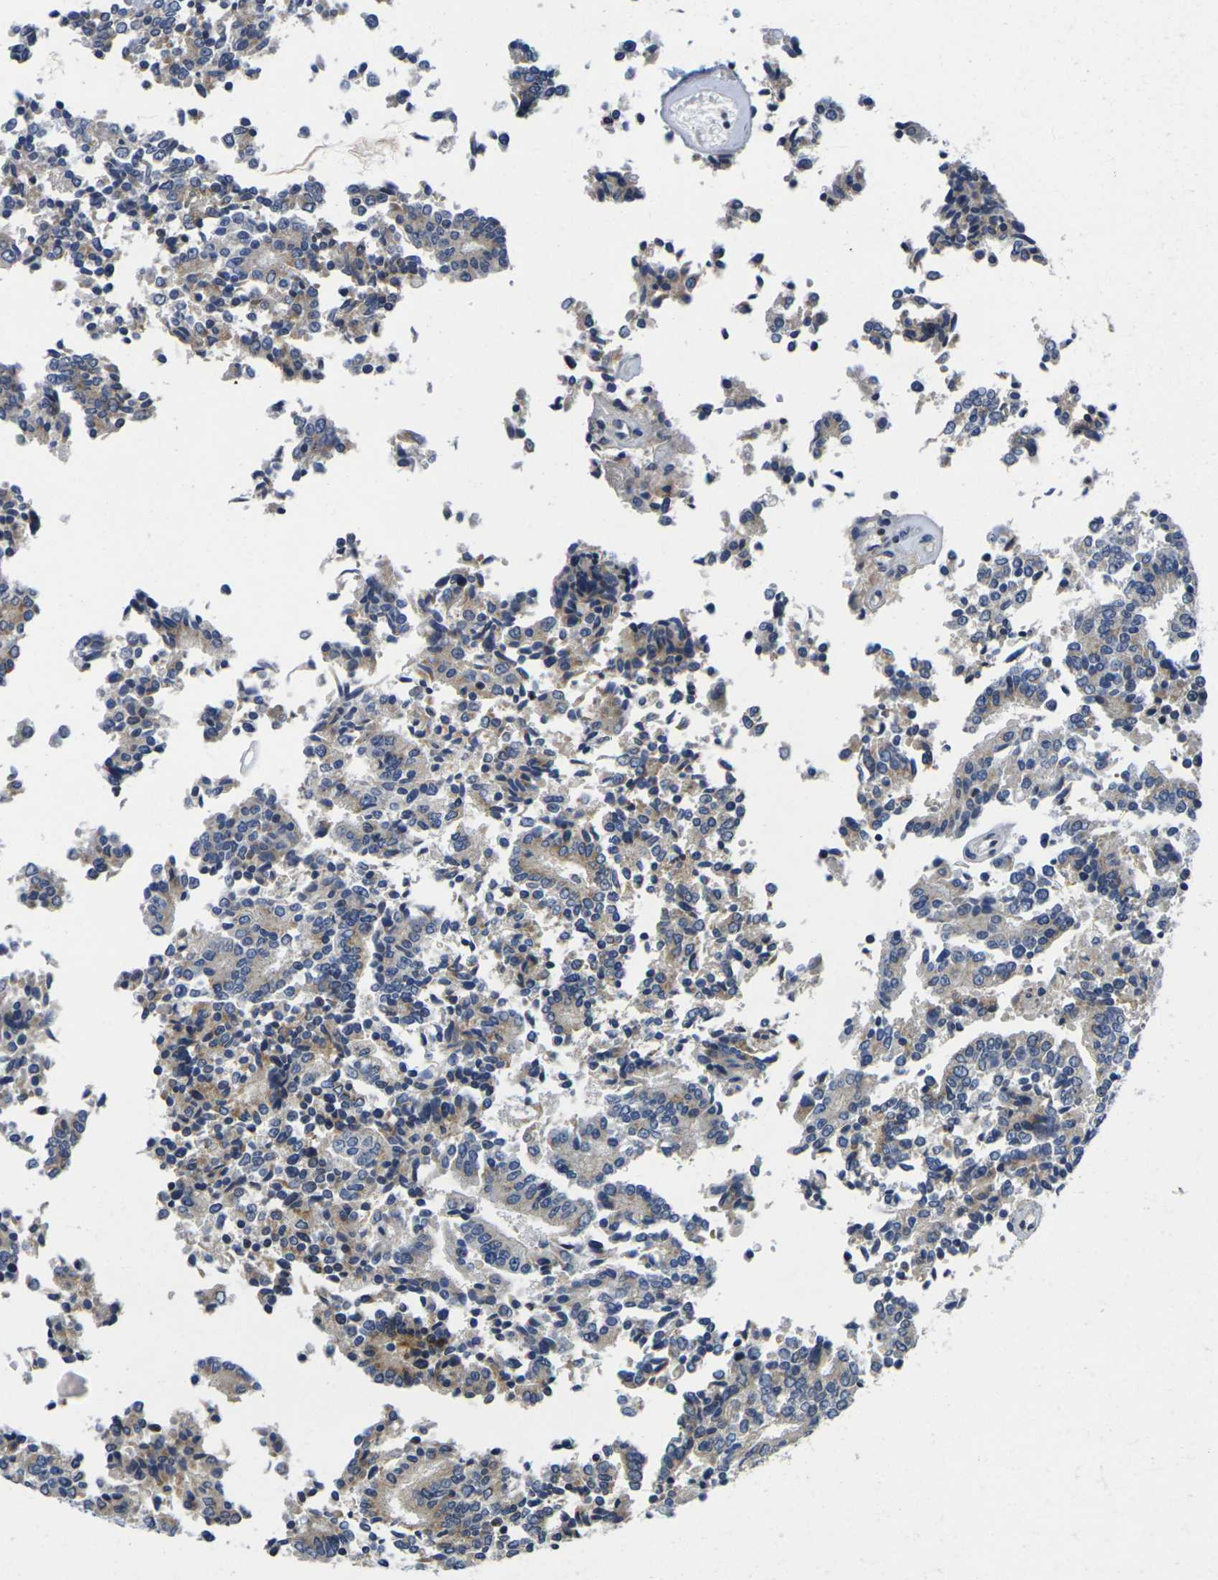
{"staining": {"intensity": "moderate", "quantity": "<25%", "location": "cytoplasmic/membranous"}, "tissue": "prostate cancer", "cell_type": "Tumor cells", "image_type": "cancer", "snomed": [{"axis": "morphology", "description": "Normal tissue, NOS"}, {"axis": "morphology", "description": "Adenocarcinoma, High grade"}, {"axis": "topography", "description": "Prostate"}, {"axis": "topography", "description": "Seminal veicle"}], "caption": "Moderate cytoplasmic/membranous expression for a protein is appreciated in about <25% of tumor cells of prostate cancer using immunohistochemistry.", "gene": "IKZF1", "patient": {"sex": "male", "age": 55}}